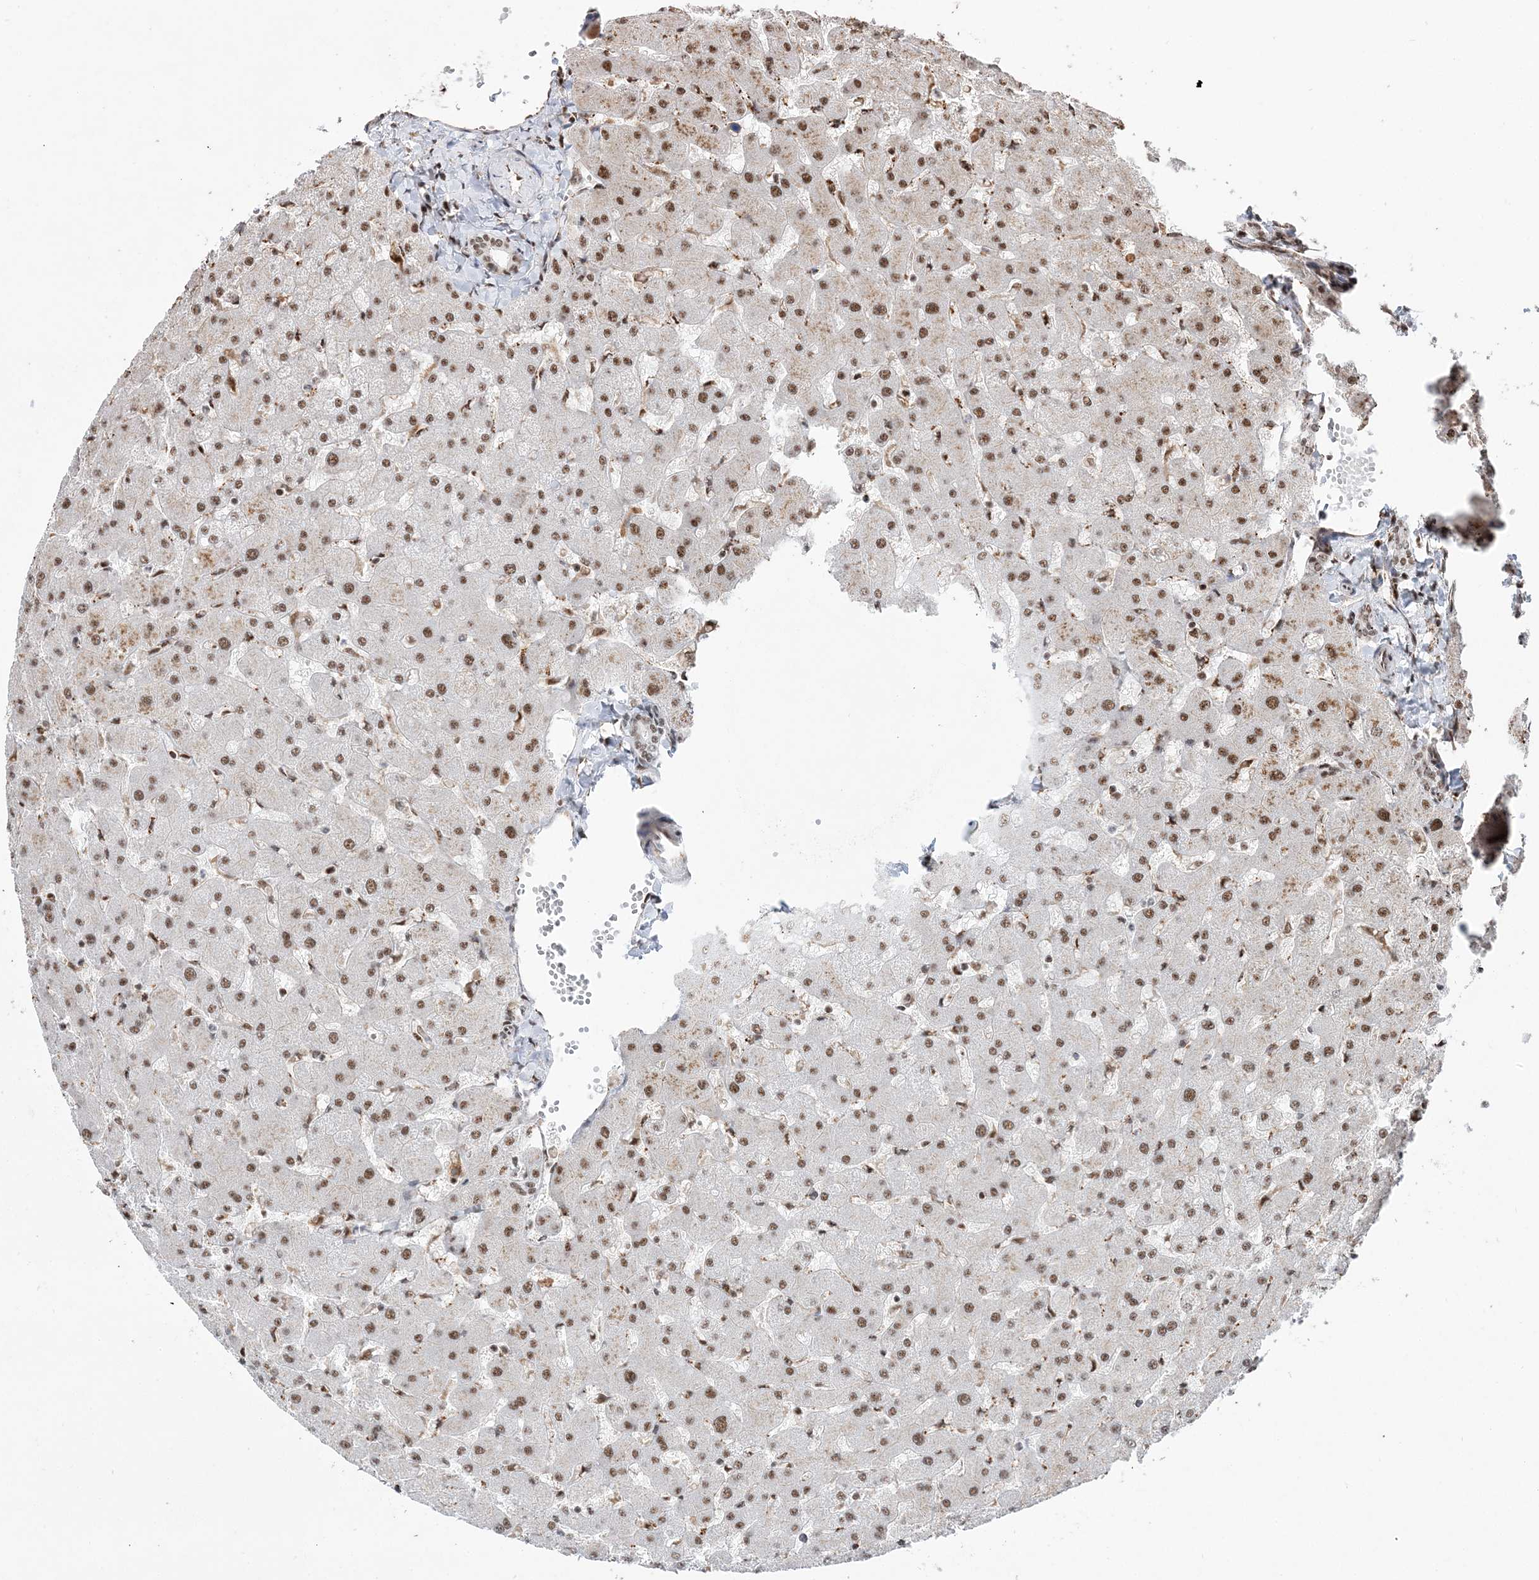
{"staining": {"intensity": "moderate", "quantity": ">75%", "location": "nuclear"}, "tissue": "liver", "cell_type": "Cholangiocytes", "image_type": "normal", "snomed": [{"axis": "morphology", "description": "Normal tissue, NOS"}, {"axis": "topography", "description": "Liver"}], "caption": "This is a micrograph of immunohistochemistry (IHC) staining of benign liver, which shows moderate staining in the nuclear of cholangiocytes.", "gene": "RBM17", "patient": {"sex": "female", "age": 63}}